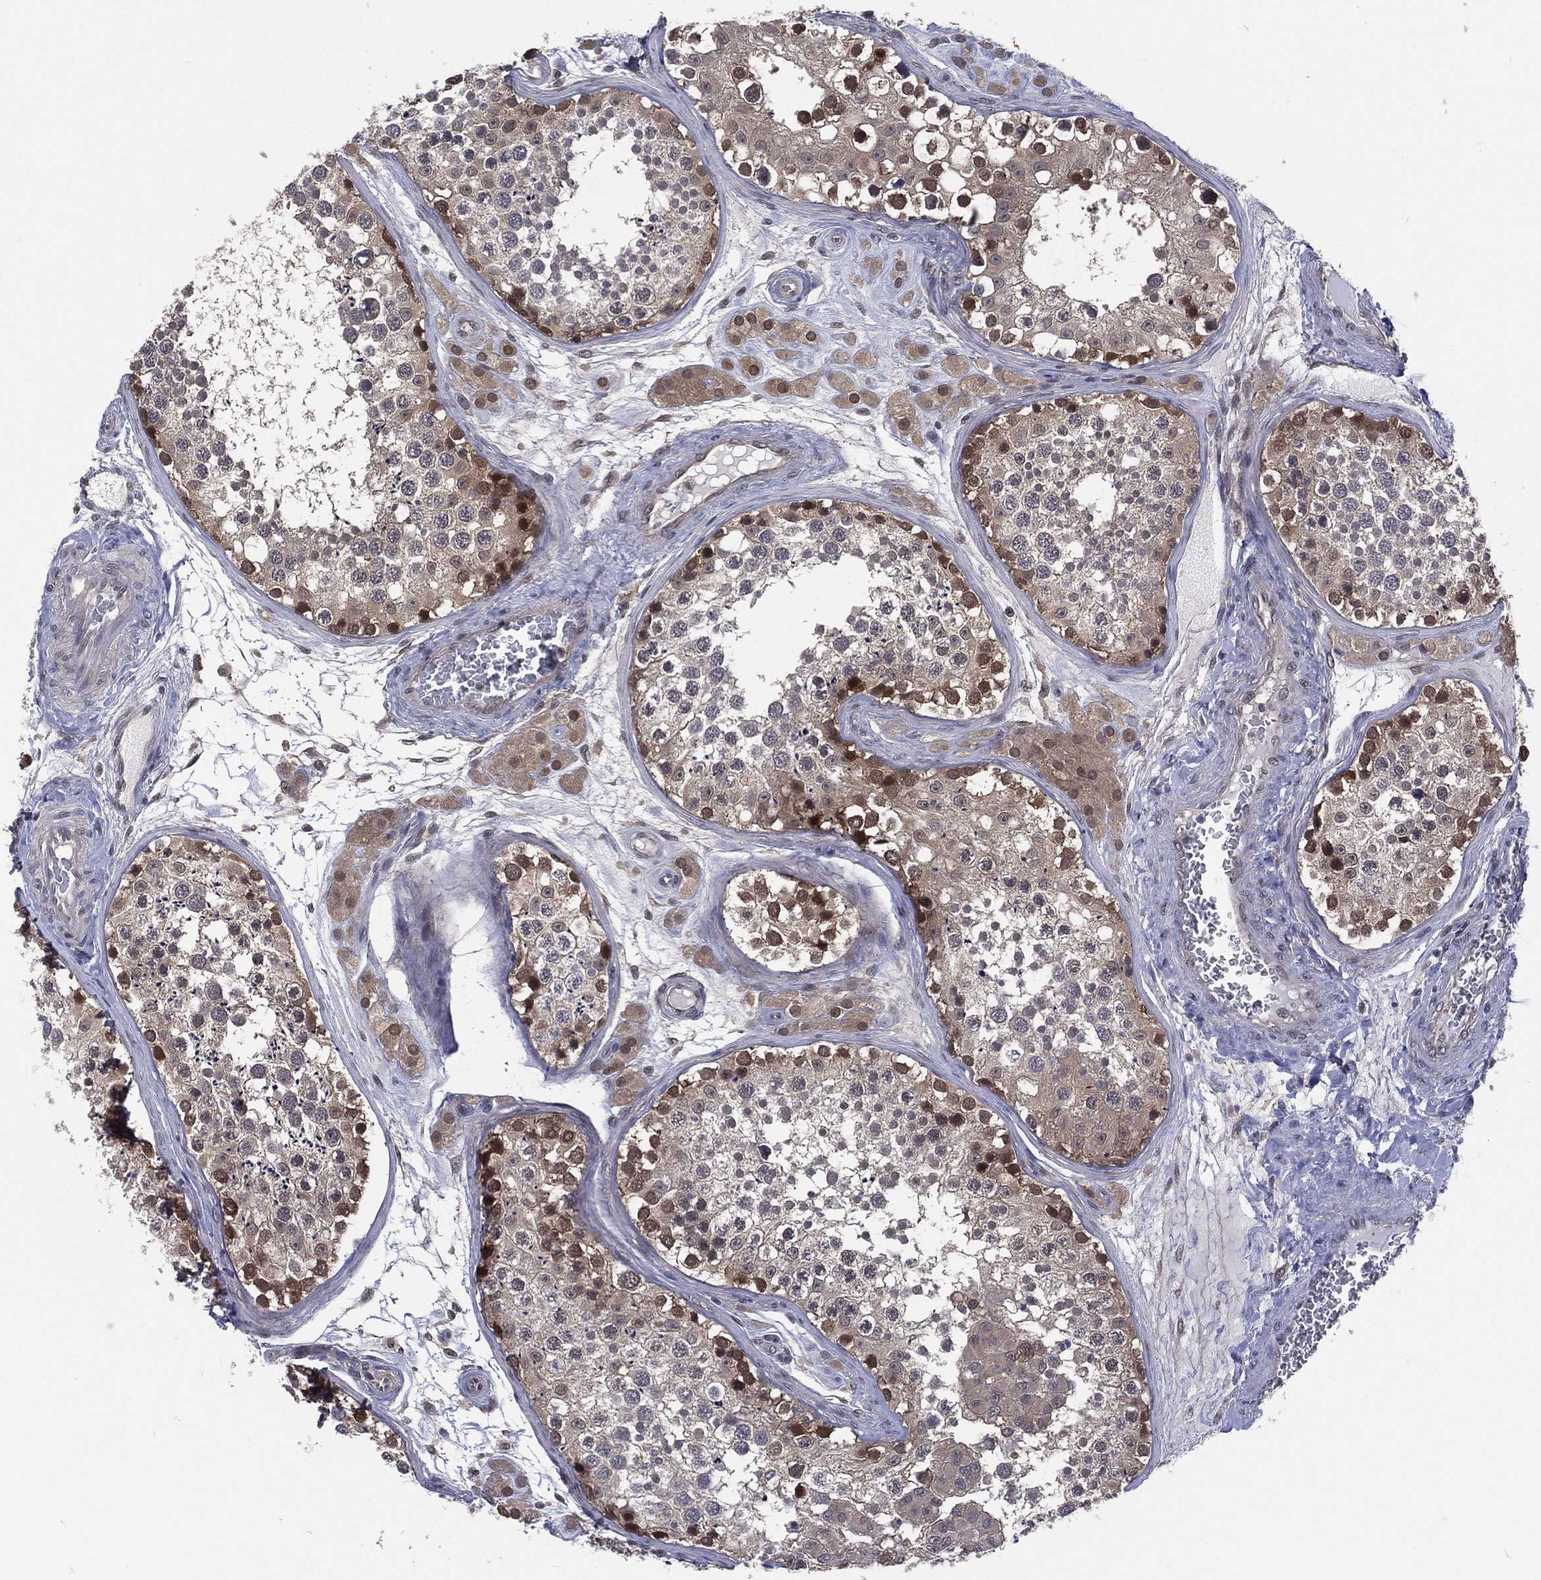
{"staining": {"intensity": "strong", "quantity": "<25%", "location": "nuclear"}, "tissue": "testis", "cell_type": "Cells in seminiferous ducts", "image_type": "normal", "snomed": [{"axis": "morphology", "description": "Normal tissue, NOS"}, {"axis": "topography", "description": "Testis"}], "caption": "Immunohistochemical staining of benign testis displays strong nuclear protein staining in approximately <25% of cells in seminiferous ducts. The staining was performed using DAB, with brown indicating positive protein expression. Nuclei are stained blue with hematoxylin.", "gene": "MTAP", "patient": {"sex": "male", "age": 31}}